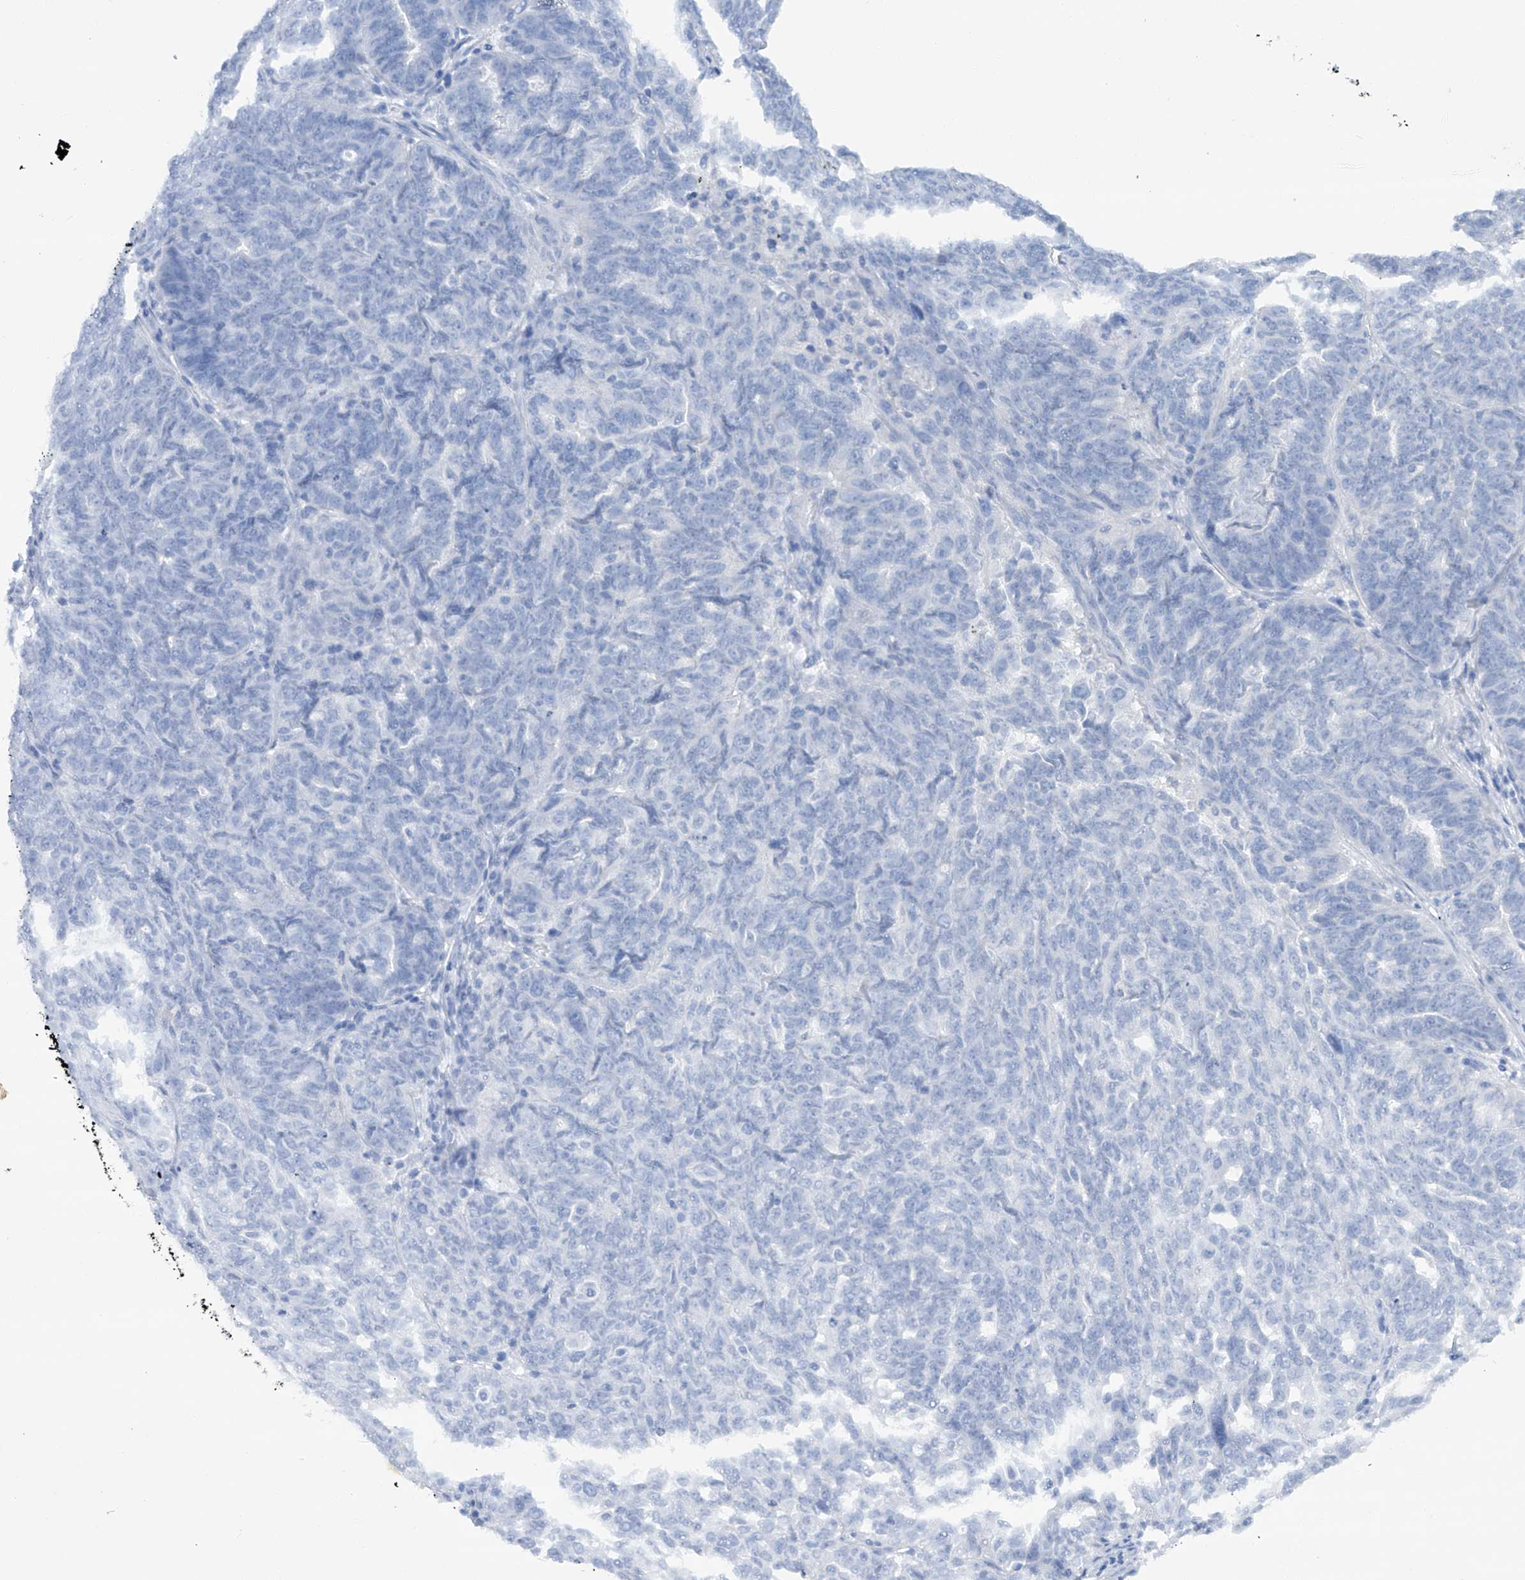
{"staining": {"intensity": "negative", "quantity": "none", "location": "none"}, "tissue": "ovarian cancer", "cell_type": "Tumor cells", "image_type": "cancer", "snomed": [{"axis": "morphology", "description": "Cystadenocarcinoma, serous, NOS"}, {"axis": "topography", "description": "Ovary"}], "caption": "The micrograph exhibits no staining of tumor cells in ovarian cancer.", "gene": "HAS3", "patient": {"sex": "female", "age": 59}}